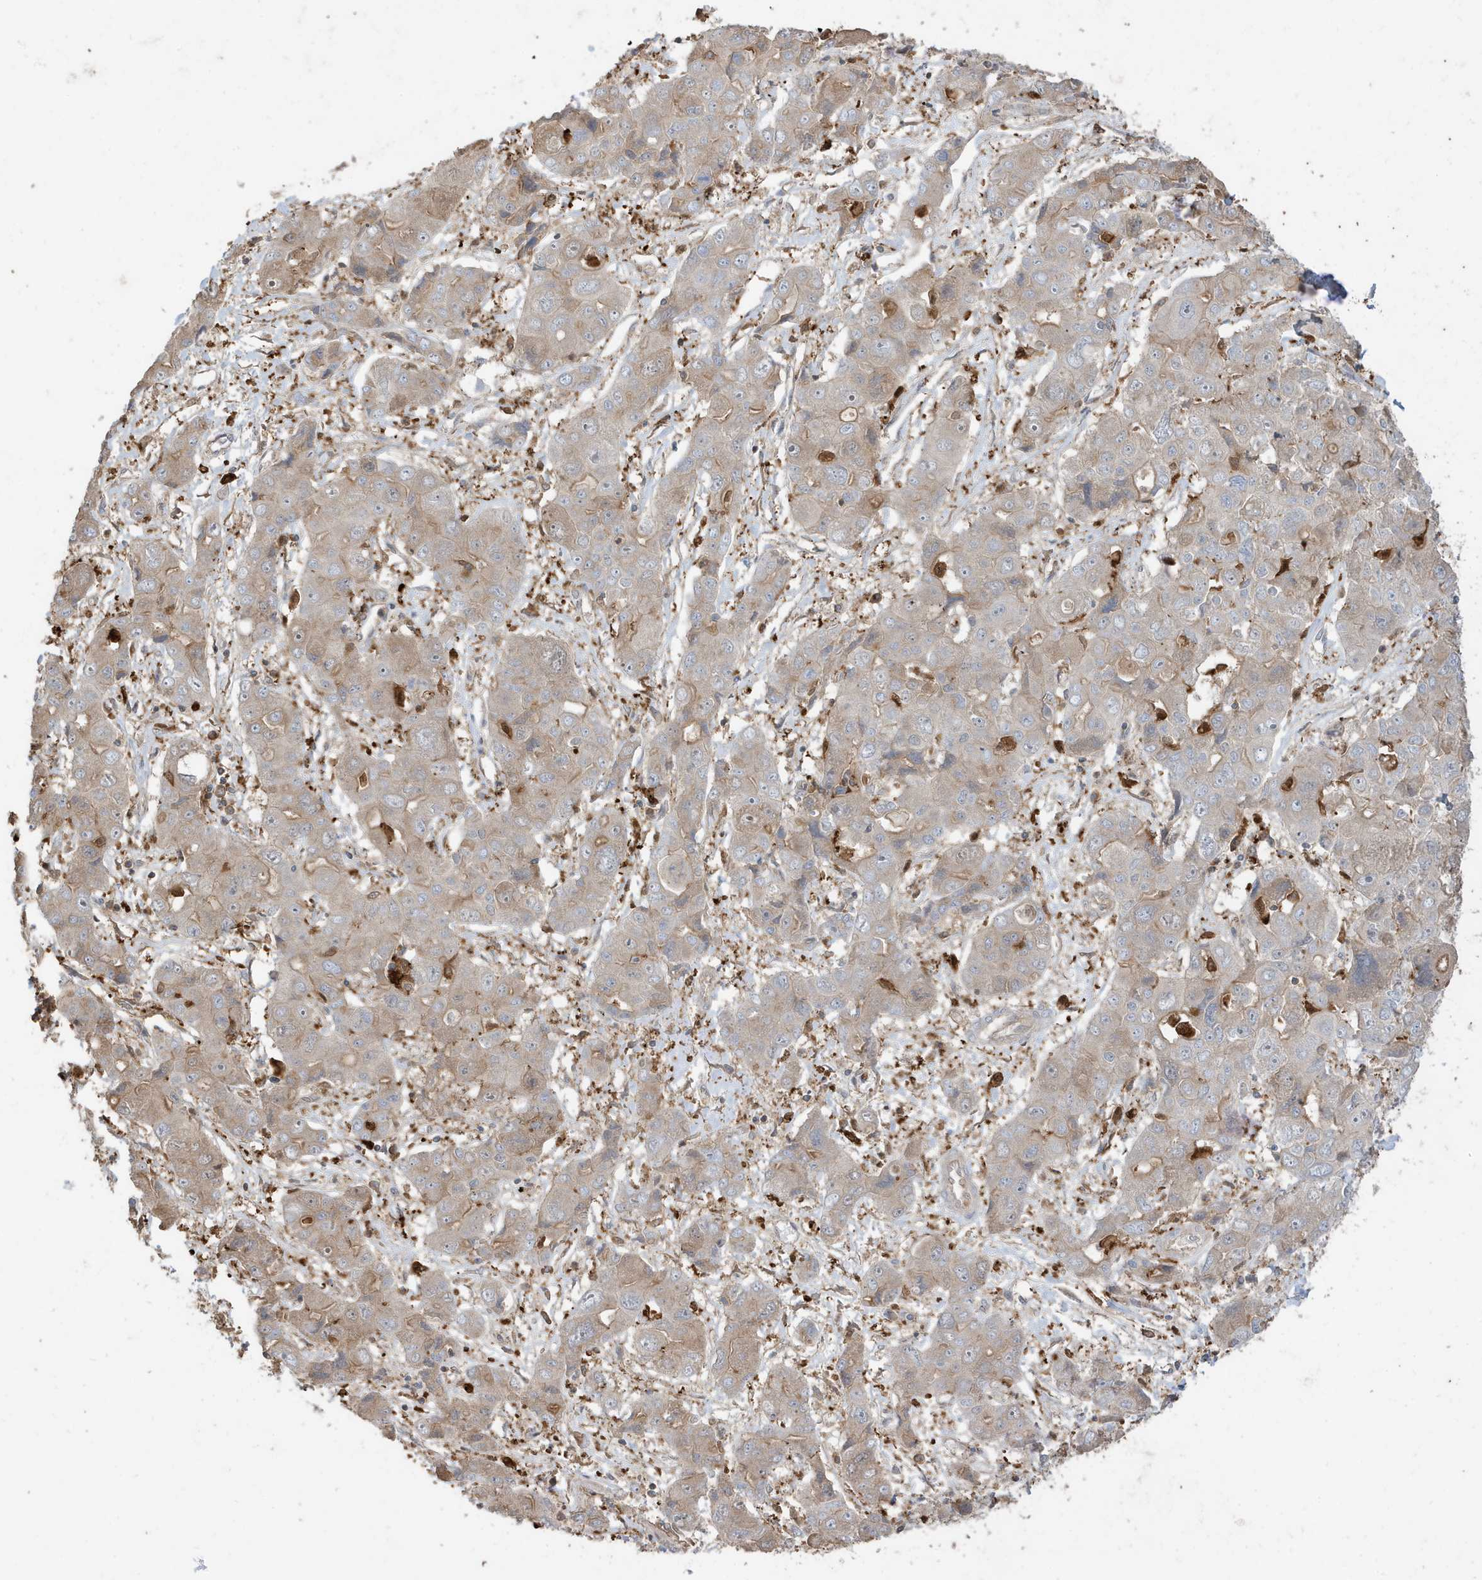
{"staining": {"intensity": "weak", "quantity": "<25%", "location": "cytoplasmic/membranous"}, "tissue": "liver cancer", "cell_type": "Tumor cells", "image_type": "cancer", "snomed": [{"axis": "morphology", "description": "Cholangiocarcinoma"}, {"axis": "topography", "description": "Liver"}], "caption": "The histopathology image reveals no significant positivity in tumor cells of liver cancer.", "gene": "ABTB1", "patient": {"sex": "male", "age": 67}}